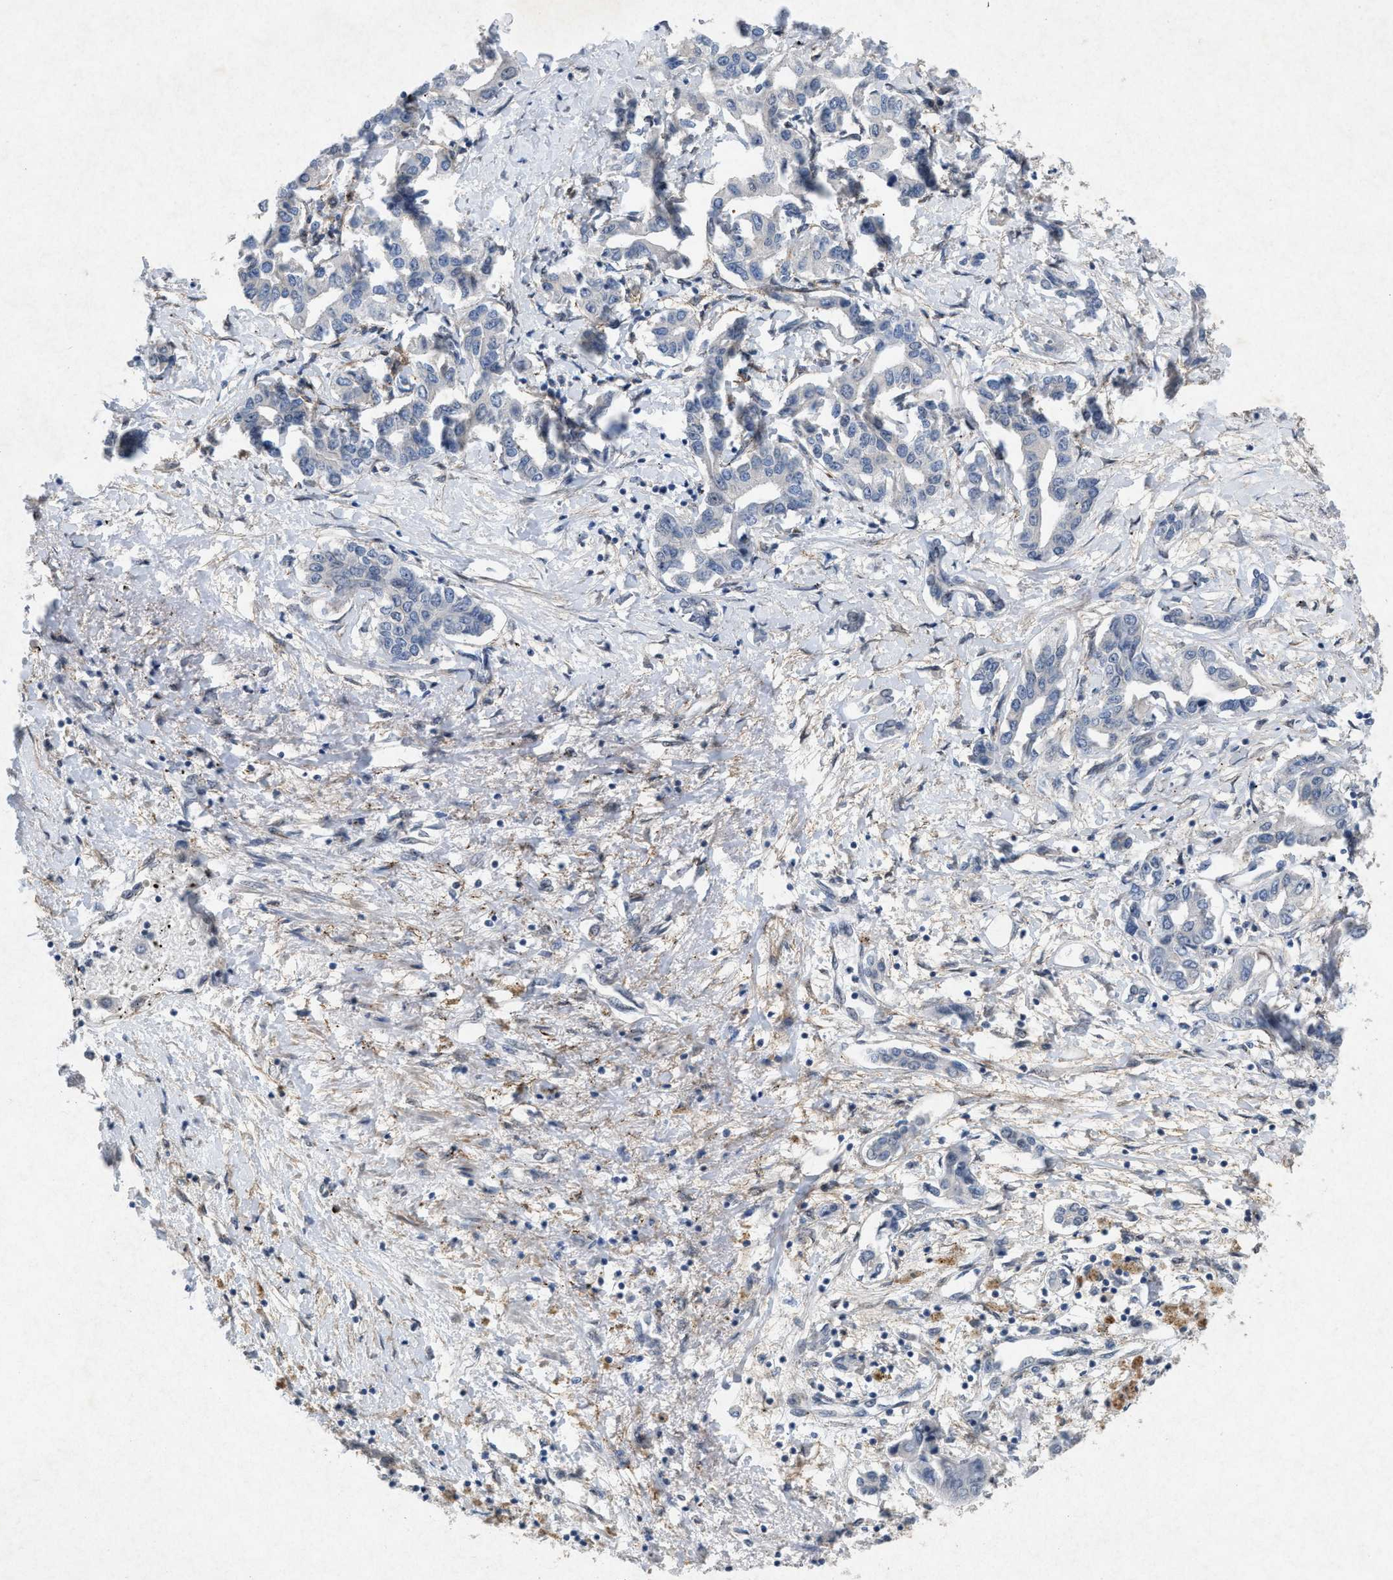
{"staining": {"intensity": "negative", "quantity": "none", "location": "none"}, "tissue": "liver cancer", "cell_type": "Tumor cells", "image_type": "cancer", "snomed": [{"axis": "morphology", "description": "Cholangiocarcinoma"}, {"axis": "topography", "description": "Liver"}], "caption": "IHC photomicrograph of neoplastic tissue: human liver cancer (cholangiocarcinoma) stained with DAB (3,3'-diaminobenzidine) exhibits no significant protein expression in tumor cells. The staining was performed using DAB to visualize the protein expression in brown, while the nuclei were stained in blue with hematoxylin (Magnification: 20x).", "gene": "PDGFRA", "patient": {"sex": "male", "age": 59}}